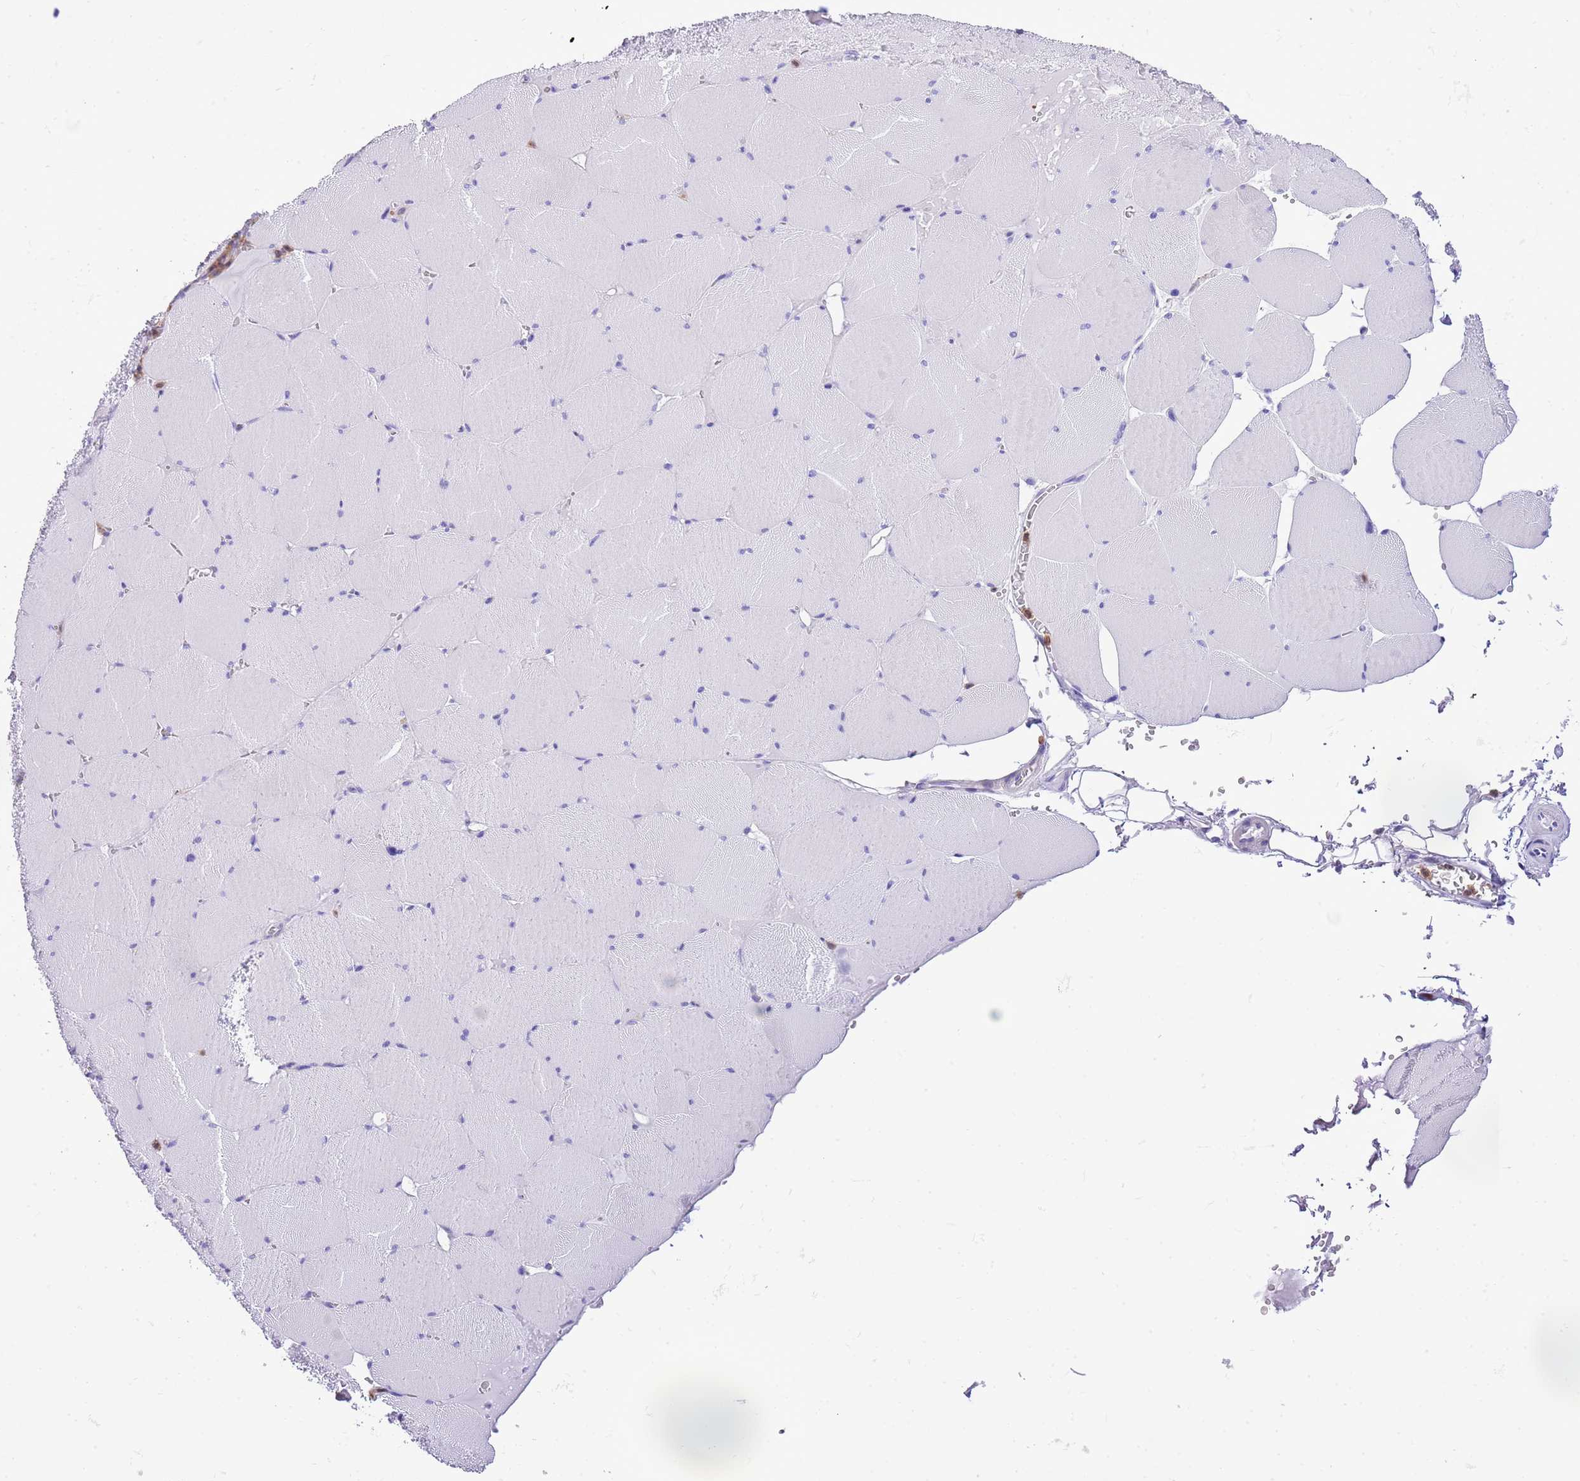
{"staining": {"intensity": "negative", "quantity": "none", "location": "none"}, "tissue": "skeletal muscle", "cell_type": "Myocytes", "image_type": "normal", "snomed": [{"axis": "morphology", "description": "Normal tissue, NOS"}, {"axis": "topography", "description": "Skeletal muscle"}, {"axis": "topography", "description": "Head-Neck"}], "caption": "Immunohistochemistry (IHC) of benign skeletal muscle reveals no staining in myocytes. (Stains: DAB (3,3'-diaminobenzidine) immunohistochemistry (IHC) with hematoxylin counter stain, Microscopy: brightfield microscopy at high magnification).", "gene": "CNN2", "patient": {"sex": "male", "age": 66}}